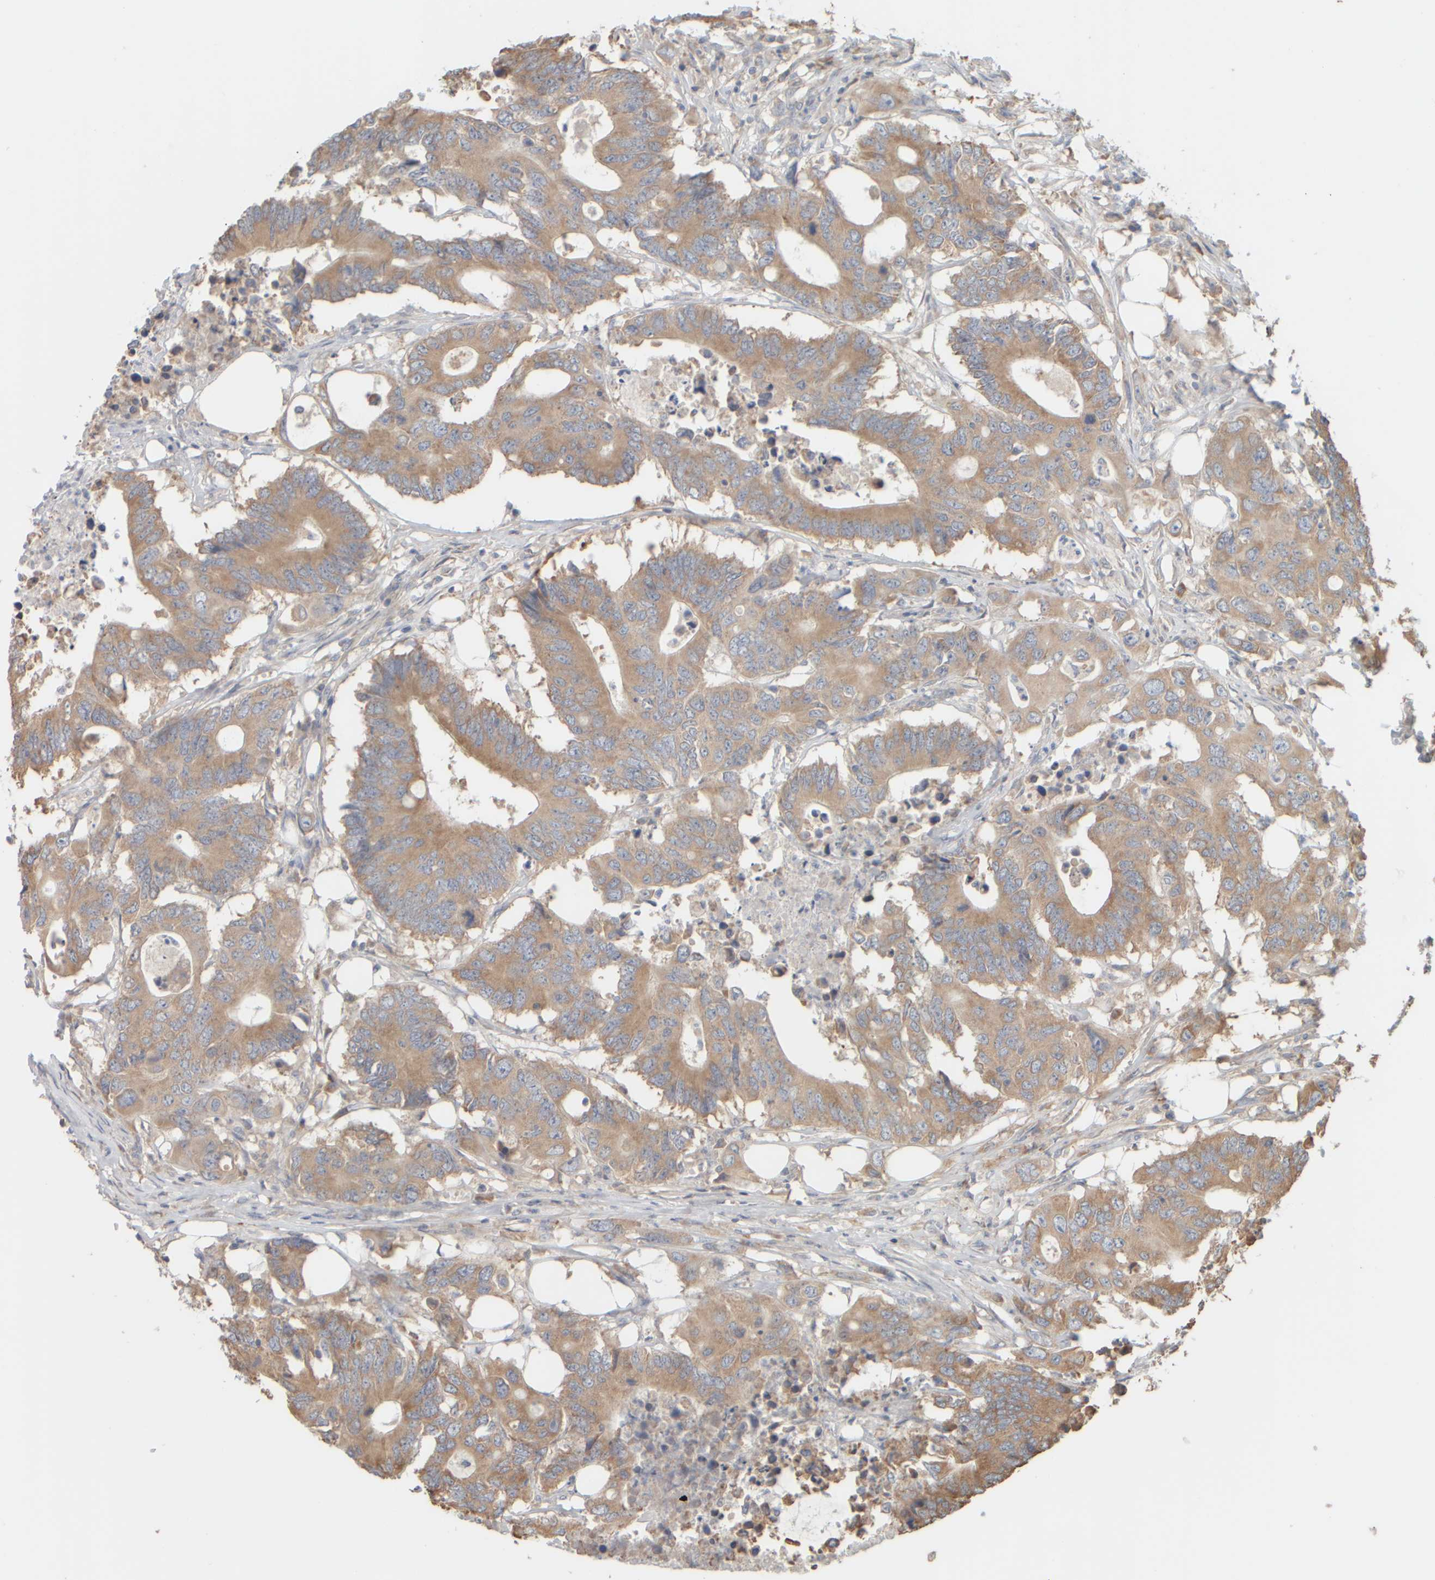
{"staining": {"intensity": "moderate", "quantity": ">75%", "location": "cytoplasmic/membranous"}, "tissue": "colorectal cancer", "cell_type": "Tumor cells", "image_type": "cancer", "snomed": [{"axis": "morphology", "description": "Adenocarcinoma, NOS"}, {"axis": "topography", "description": "Colon"}], "caption": "Tumor cells demonstrate moderate cytoplasmic/membranous expression in about >75% of cells in colorectal cancer (adenocarcinoma). The staining was performed using DAB (3,3'-diaminobenzidine) to visualize the protein expression in brown, while the nuclei were stained in blue with hematoxylin (Magnification: 20x).", "gene": "EIF2B3", "patient": {"sex": "male", "age": 71}}